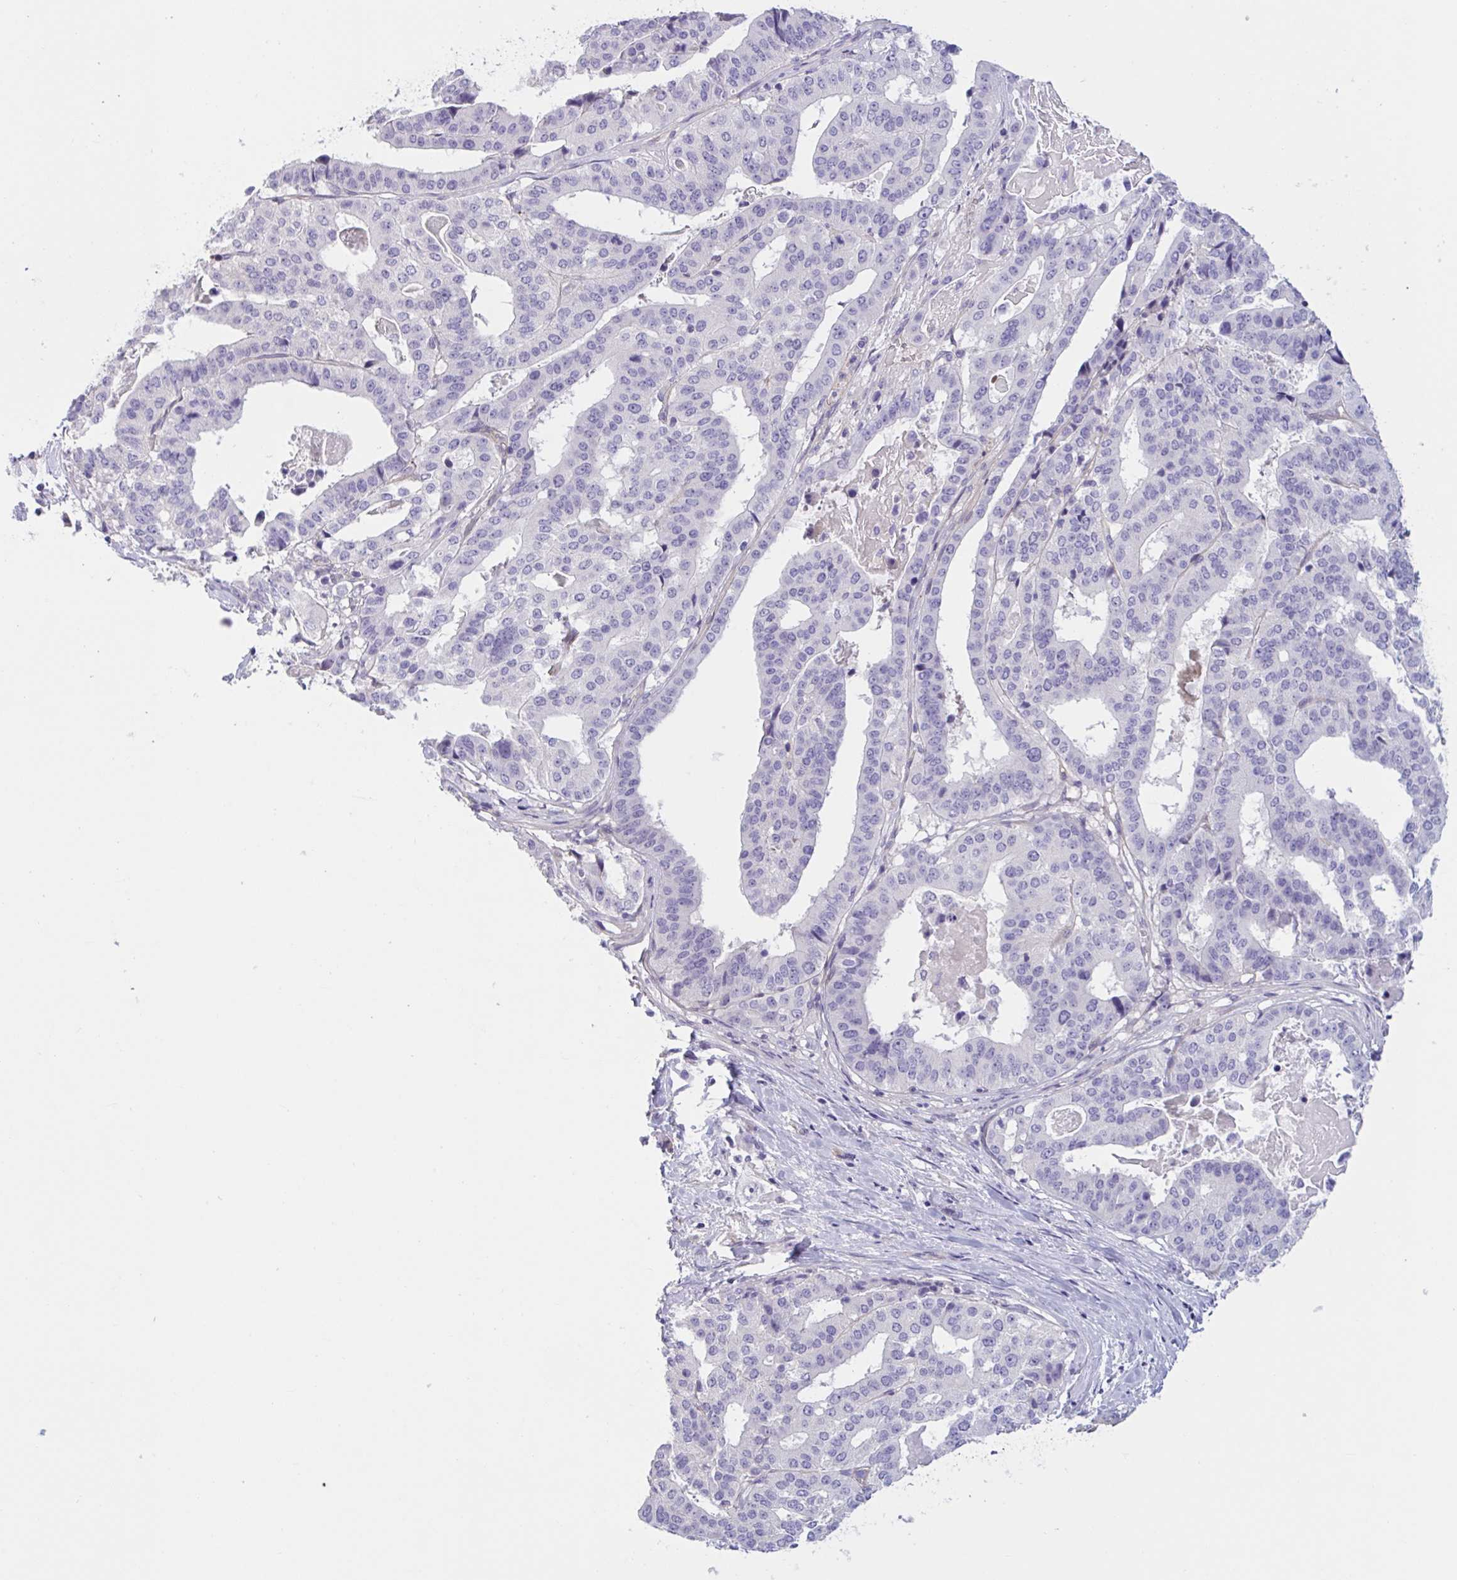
{"staining": {"intensity": "negative", "quantity": "none", "location": "none"}, "tissue": "stomach cancer", "cell_type": "Tumor cells", "image_type": "cancer", "snomed": [{"axis": "morphology", "description": "Adenocarcinoma, NOS"}, {"axis": "topography", "description": "Stomach"}], "caption": "There is no significant expression in tumor cells of stomach adenocarcinoma.", "gene": "TTC7B", "patient": {"sex": "male", "age": 48}}